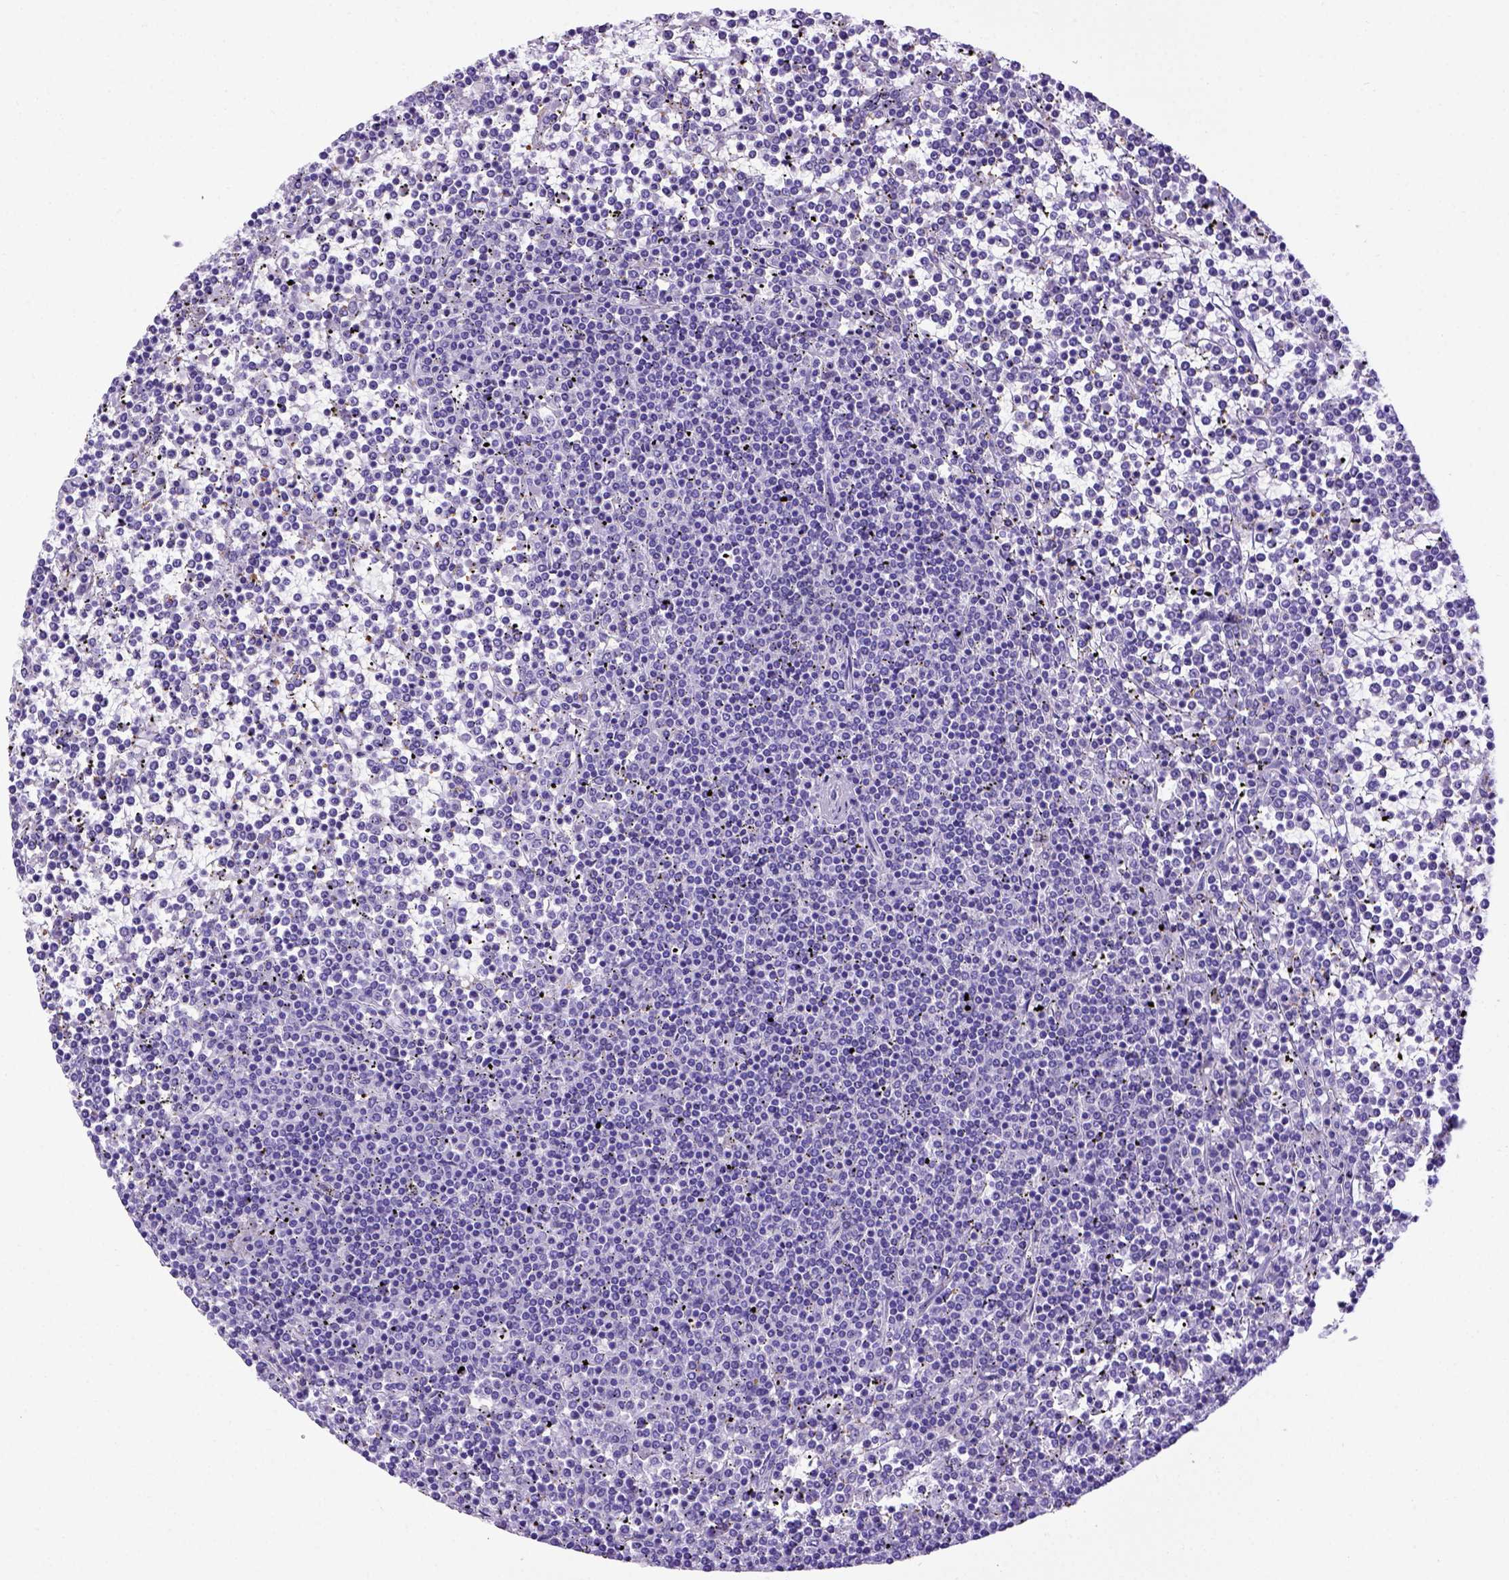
{"staining": {"intensity": "negative", "quantity": "none", "location": "none"}, "tissue": "lymphoma", "cell_type": "Tumor cells", "image_type": "cancer", "snomed": [{"axis": "morphology", "description": "Malignant lymphoma, non-Hodgkin's type, Low grade"}, {"axis": "topography", "description": "Spleen"}], "caption": "Immunohistochemical staining of malignant lymphoma, non-Hodgkin's type (low-grade) displays no significant staining in tumor cells.", "gene": "PTGES", "patient": {"sex": "female", "age": 19}}